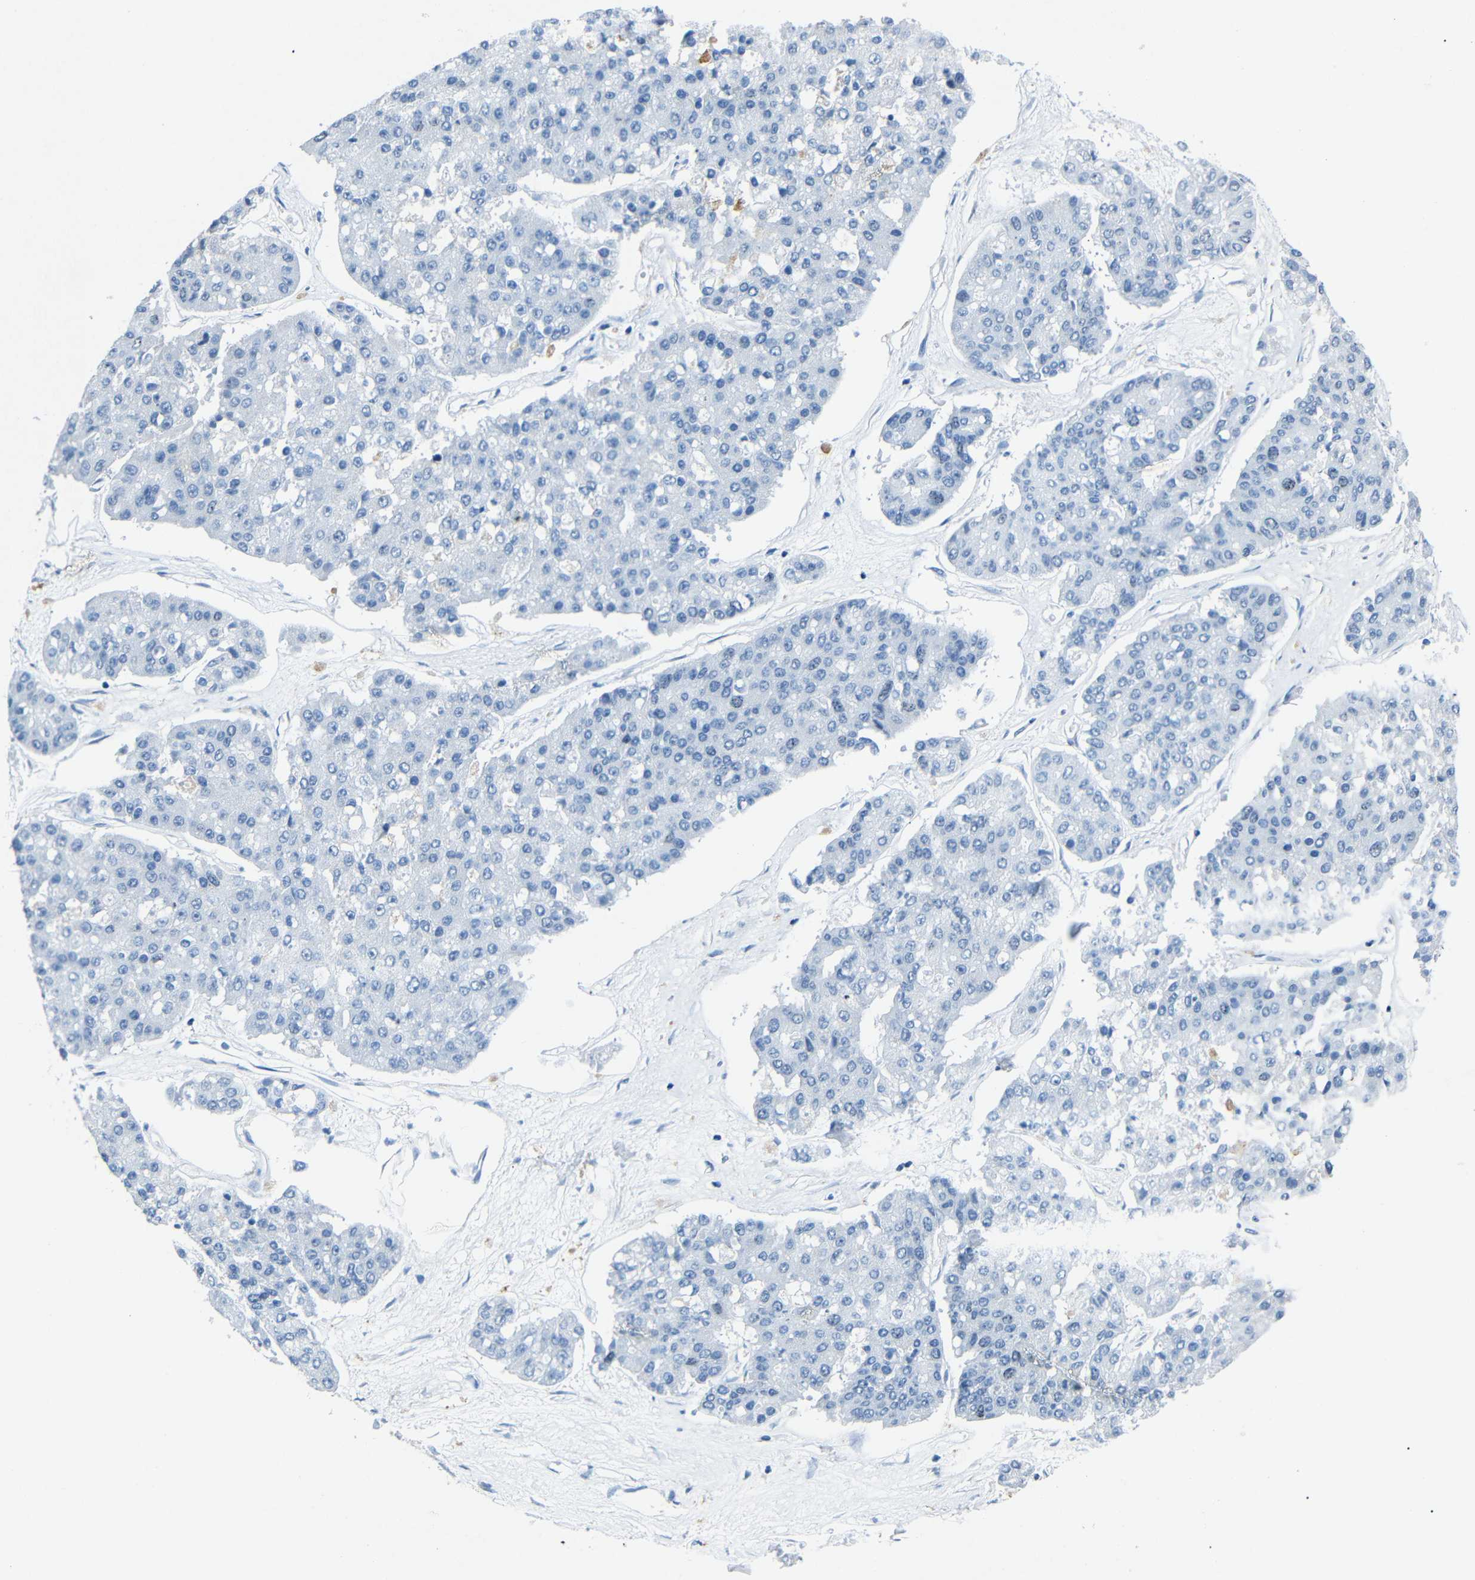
{"staining": {"intensity": "negative", "quantity": "none", "location": "none"}, "tissue": "pancreatic cancer", "cell_type": "Tumor cells", "image_type": "cancer", "snomed": [{"axis": "morphology", "description": "Adenocarcinoma, NOS"}, {"axis": "topography", "description": "Pancreas"}], "caption": "The micrograph reveals no significant expression in tumor cells of adenocarcinoma (pancreatic).", "gene": "INCENP", "patient": {"sex": "male", "age": 50}}